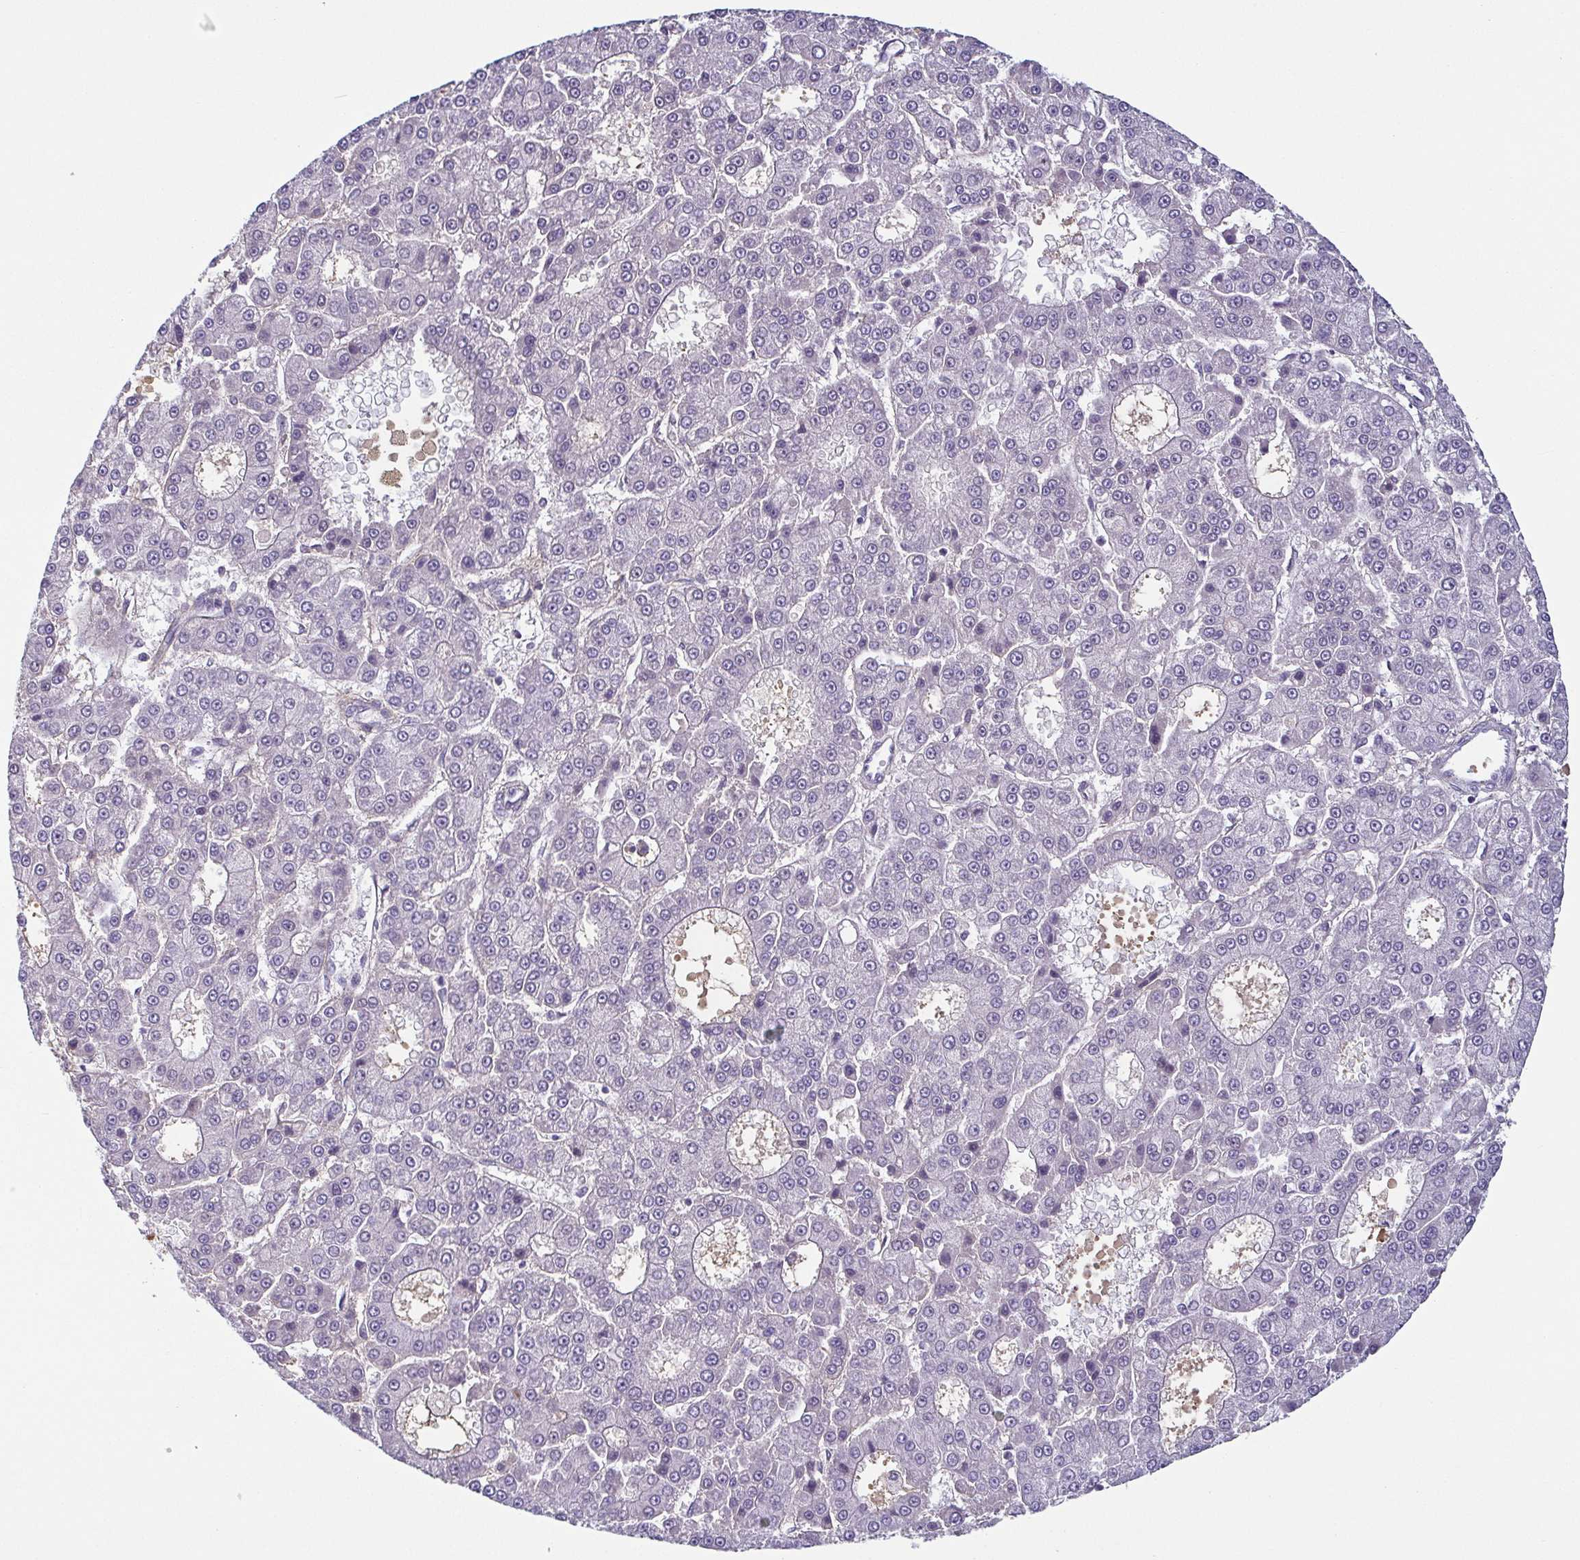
{"staining": {"intensity": "negative", "quantity": "none", "location": "none"}, "tissue": "liver cancer", "cell_type": "Tumor cells", "image_type": "cancer", "snomed": [{"axis": "morphology", "description": "Carcinoma, Hepatocellular, NOS"}, {"axis": "topography", "description": "Liver"}], "caption": "The IHC photomicrograph has no significant expression in tumor cells of hepatocellular carcinoma (liver) tissue.", "gene": "ECM1", "patient": {"sex": "male", "age": 70}}